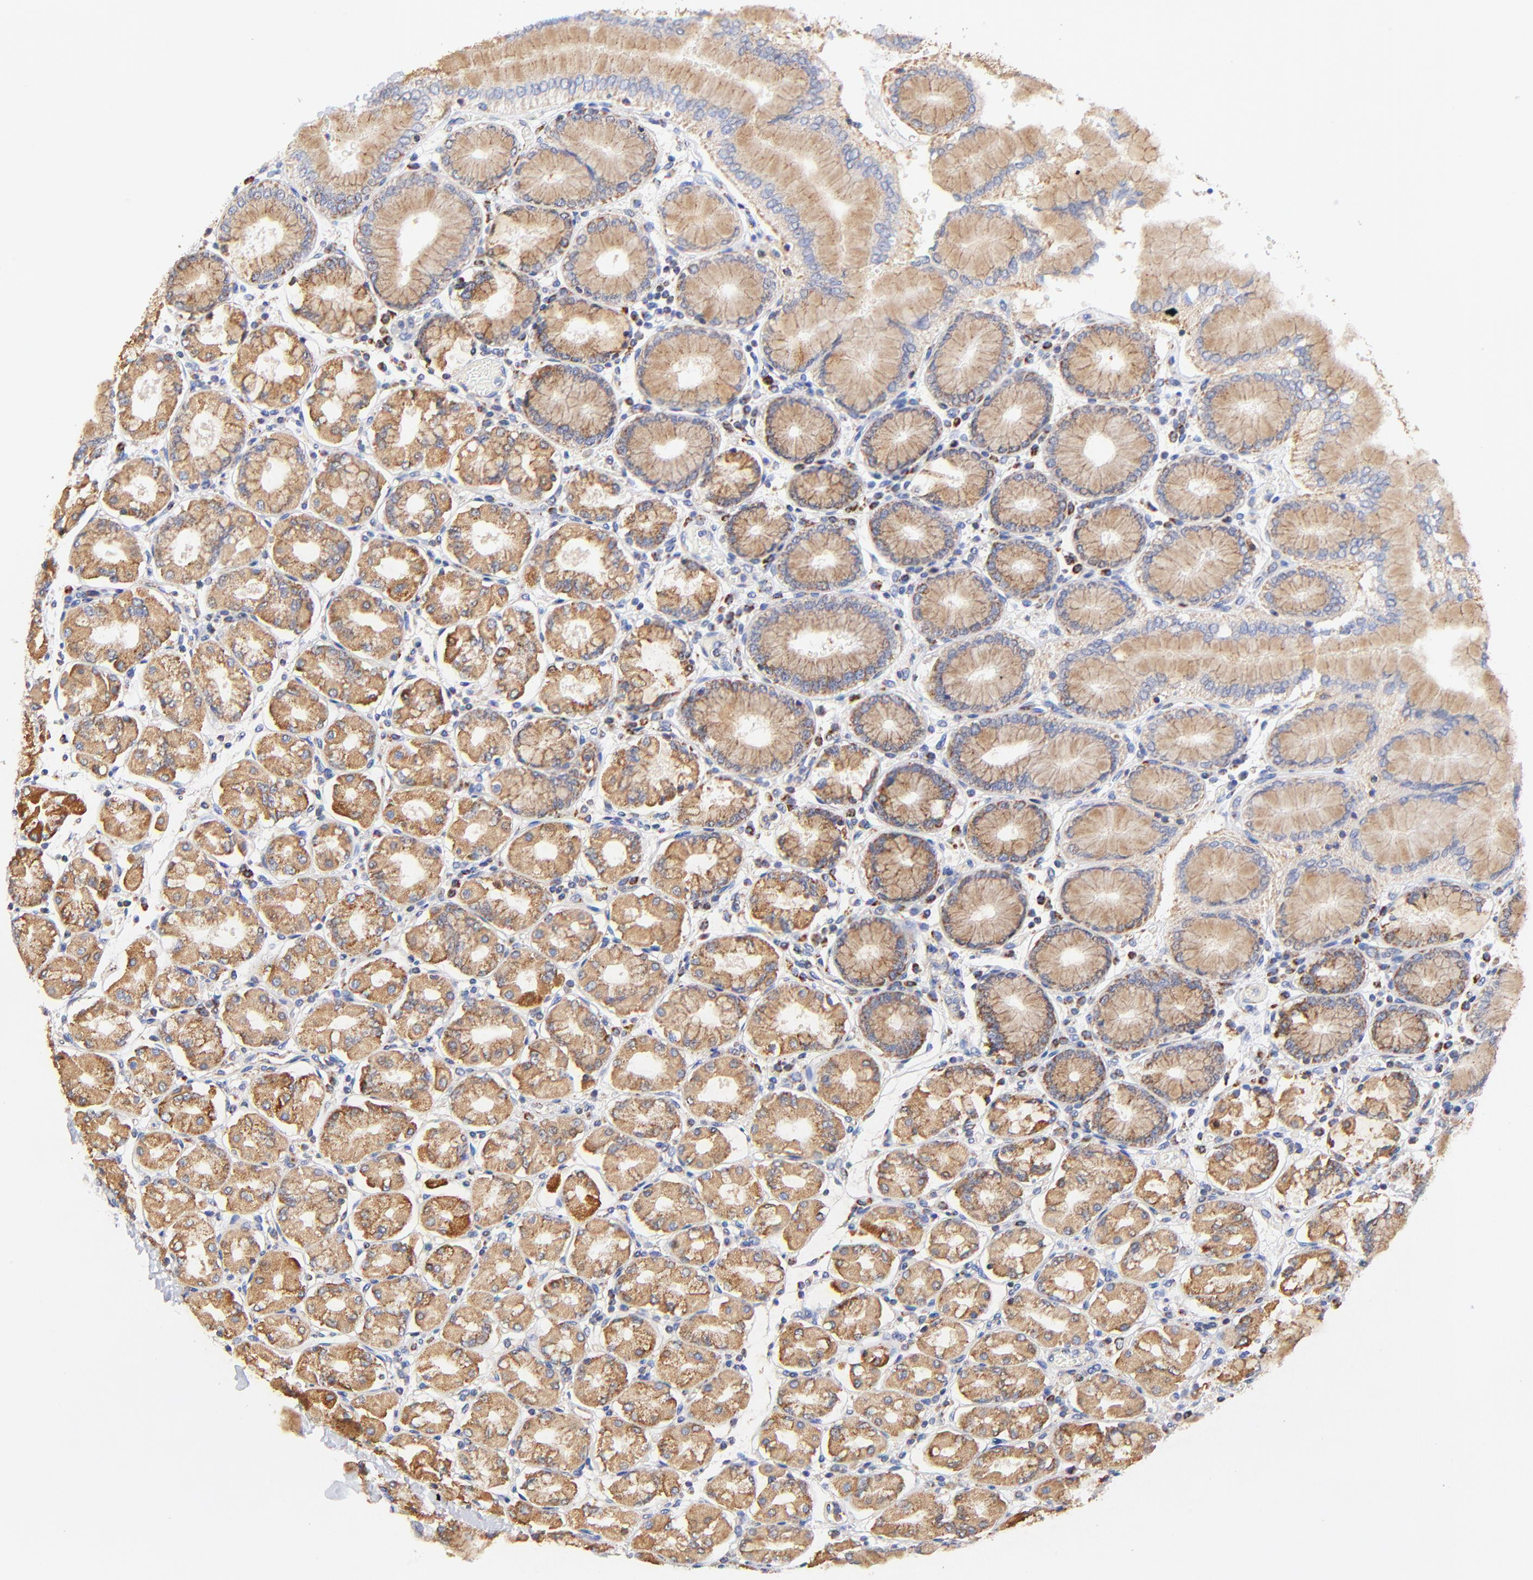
{"staining": {"intensity": "moderate", "quantity": ">75%", "location": "cytoplasmic/membranous"}, "tissue": "stomach", "cell_type": "Glandular cells", "image_type": "normal", "snomed": [{"axis": "morphology", "description": "Normal tissue, NOS"}, {"axis": "topography", "description": "Stomach, upper"}, {"axis": "topography", "description": "Stomach"}], "caption": "IHC micrograph of normal human stomach stained for a protein (brown), which exhibits medium levels of moderate cytoplasmic/membranous positivity in about >75% of glandular cells.", "gene": "ATP5F1D", "patient": {"sex": "male", "age": 76}}